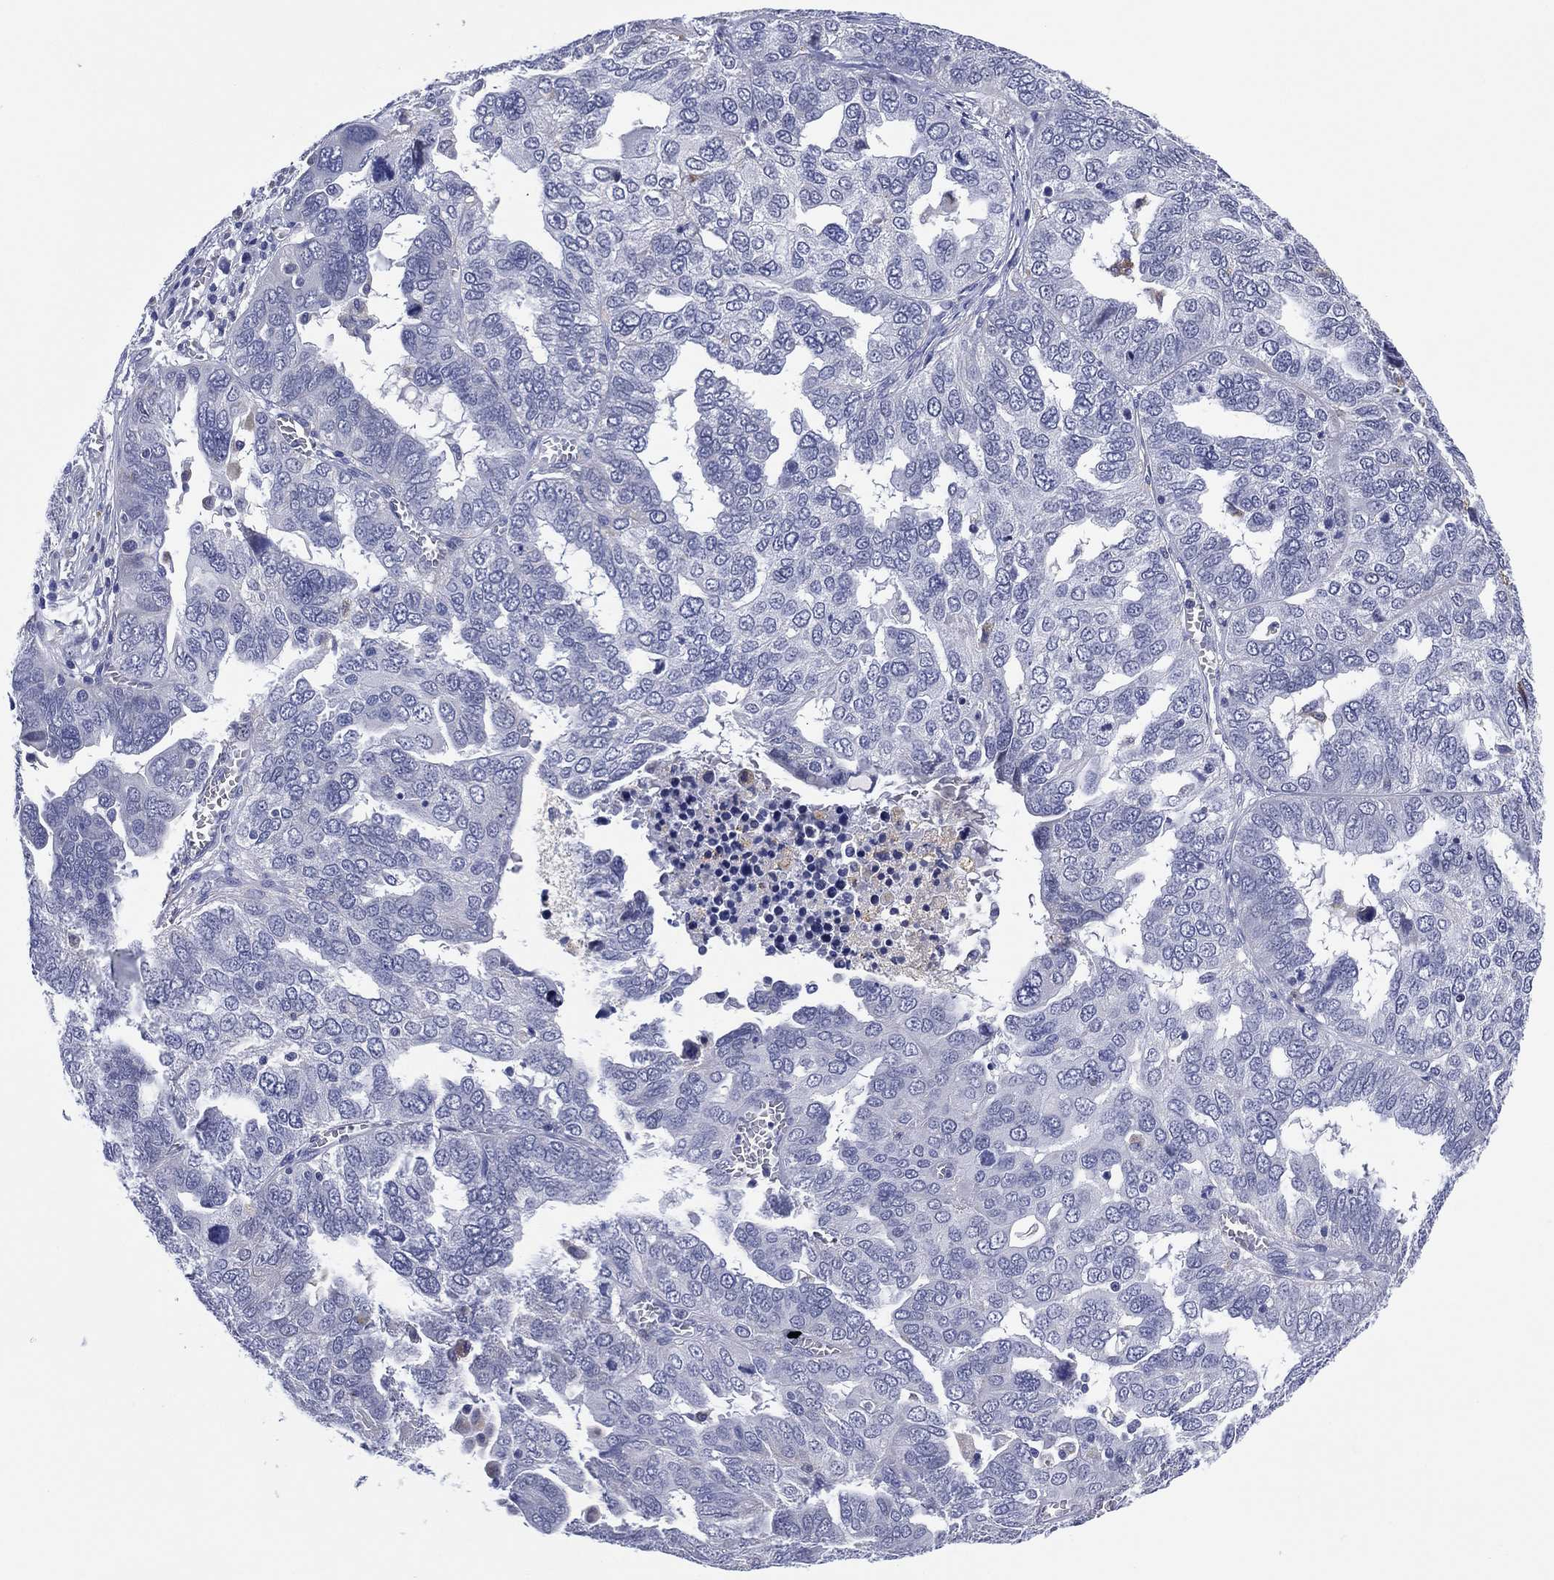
{"staining": {"intensity": "negative", "quantity": "none", "location": "none"}, "tissue": "ovarian cancer", "cell_type": "Tumor cells", "image_type": "cancer", "snomed": [{"axis": "morphology", "description": "Carcinoma, endometroid"}, {"axis": "topography", "description": "Soft tissue"}, {"axis": "topography", "description": "Ovary"}], "caption": "DAB (3,3'-diaminobenzidine) immunohistochemical staining of human endometroid carcinoma (ovarian) demonstrates no significant staining in tumor cells.", "gene": "CLIP3", "patient": {"sex": "female", "age": 52}}